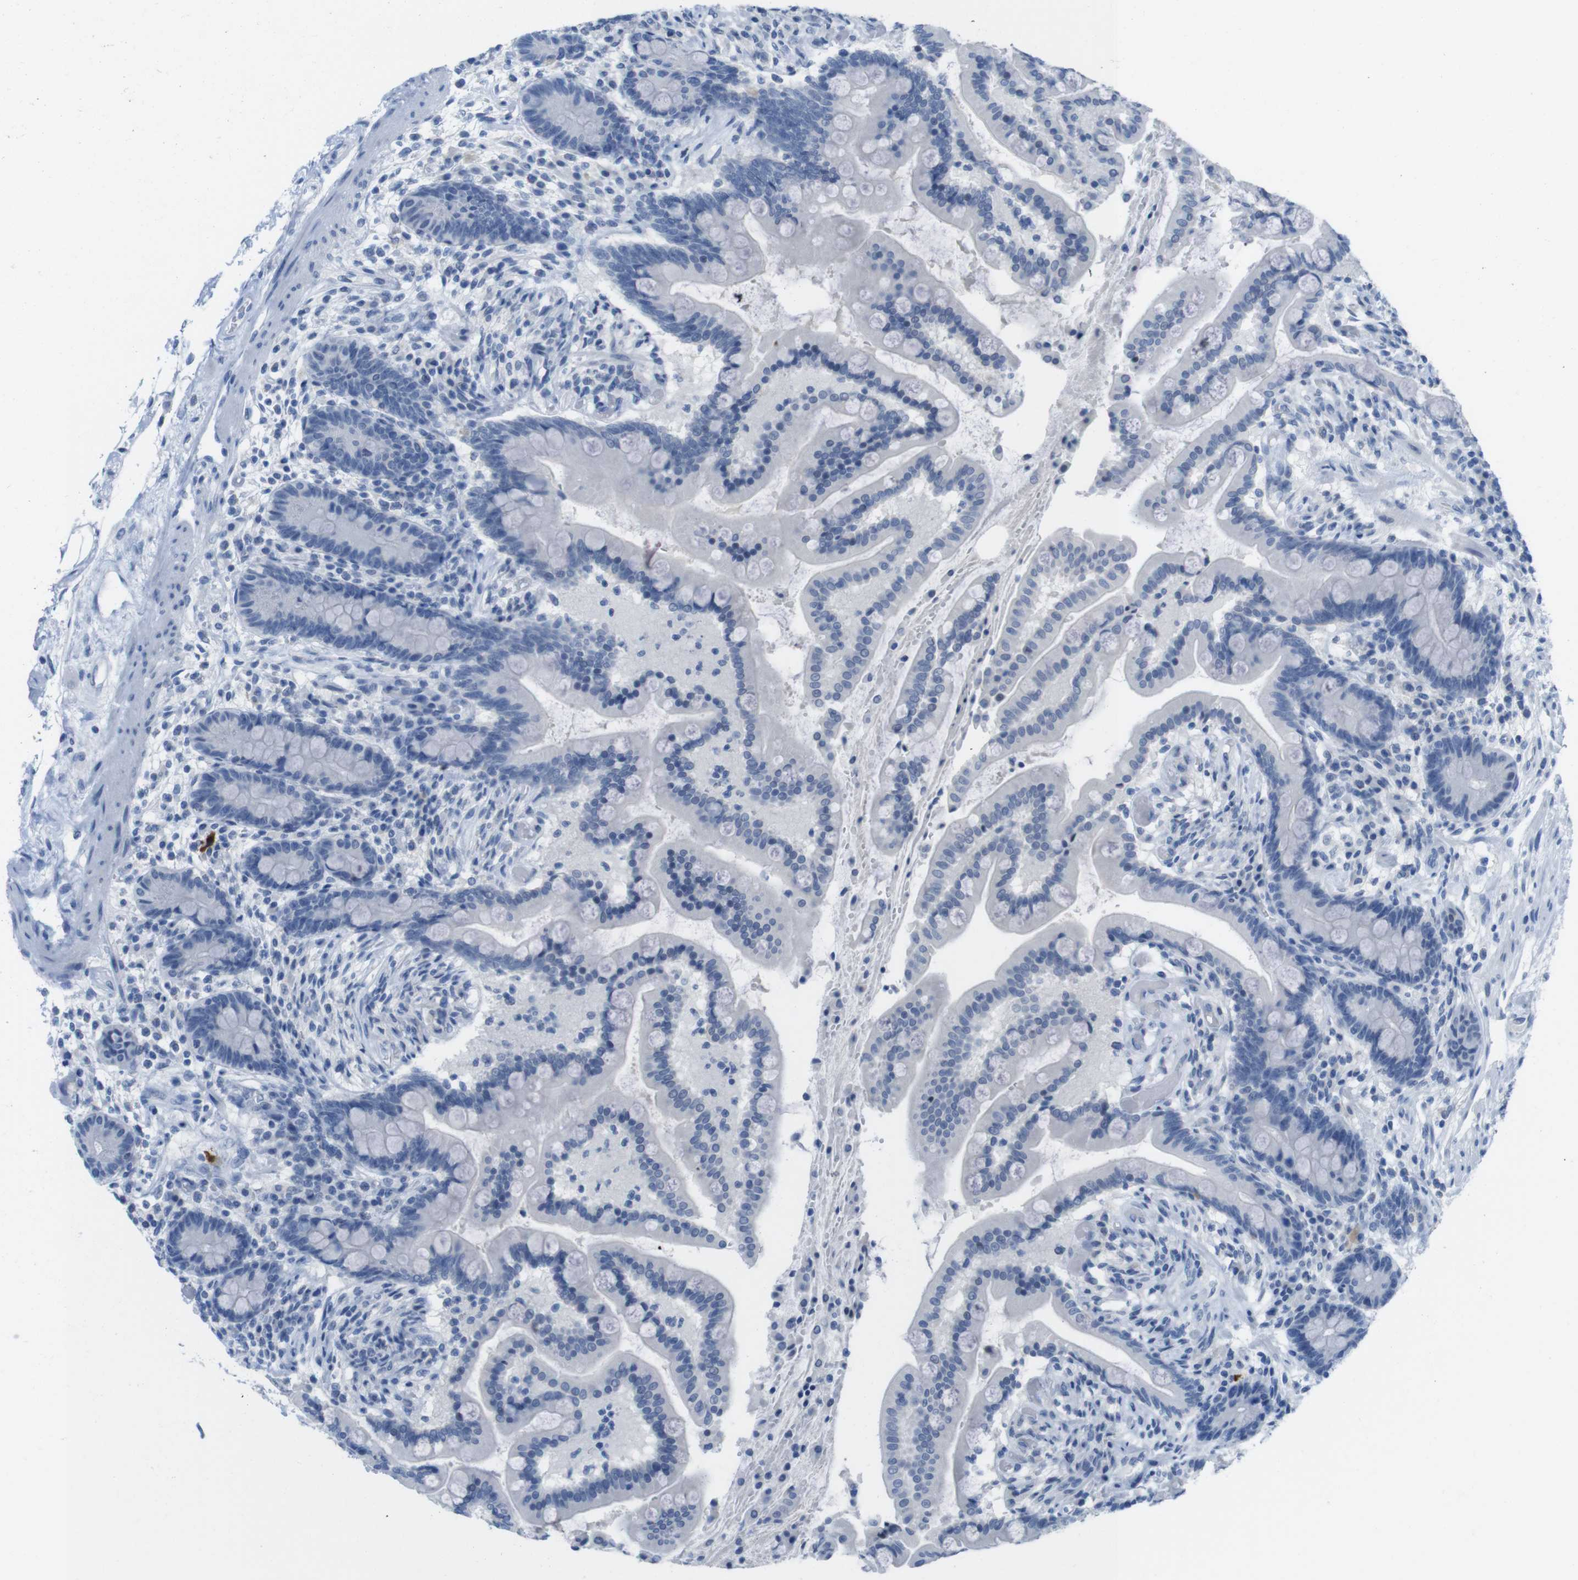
{"staining": {"intensity": "negative", "quantity": "none", "location": "none"}, "tissue": "colon", "cell_type": "Endothelial cells", "image_type": "normal", "snomed": [{"axis": "morphology", "description": "Normal tissue, NOS"}, {"axis": "topography", "description": "Colon"}], "caption": "Immunohistochemistry (IHC) photomicrograph of unremarkable colon: colon stained with DAB (3,3'-diaminobenzidine) exhibits no significant protein positivity in endothelial cells.", "gene": "OPN1SW", "patient": {"sex": "male", "age": 73}}